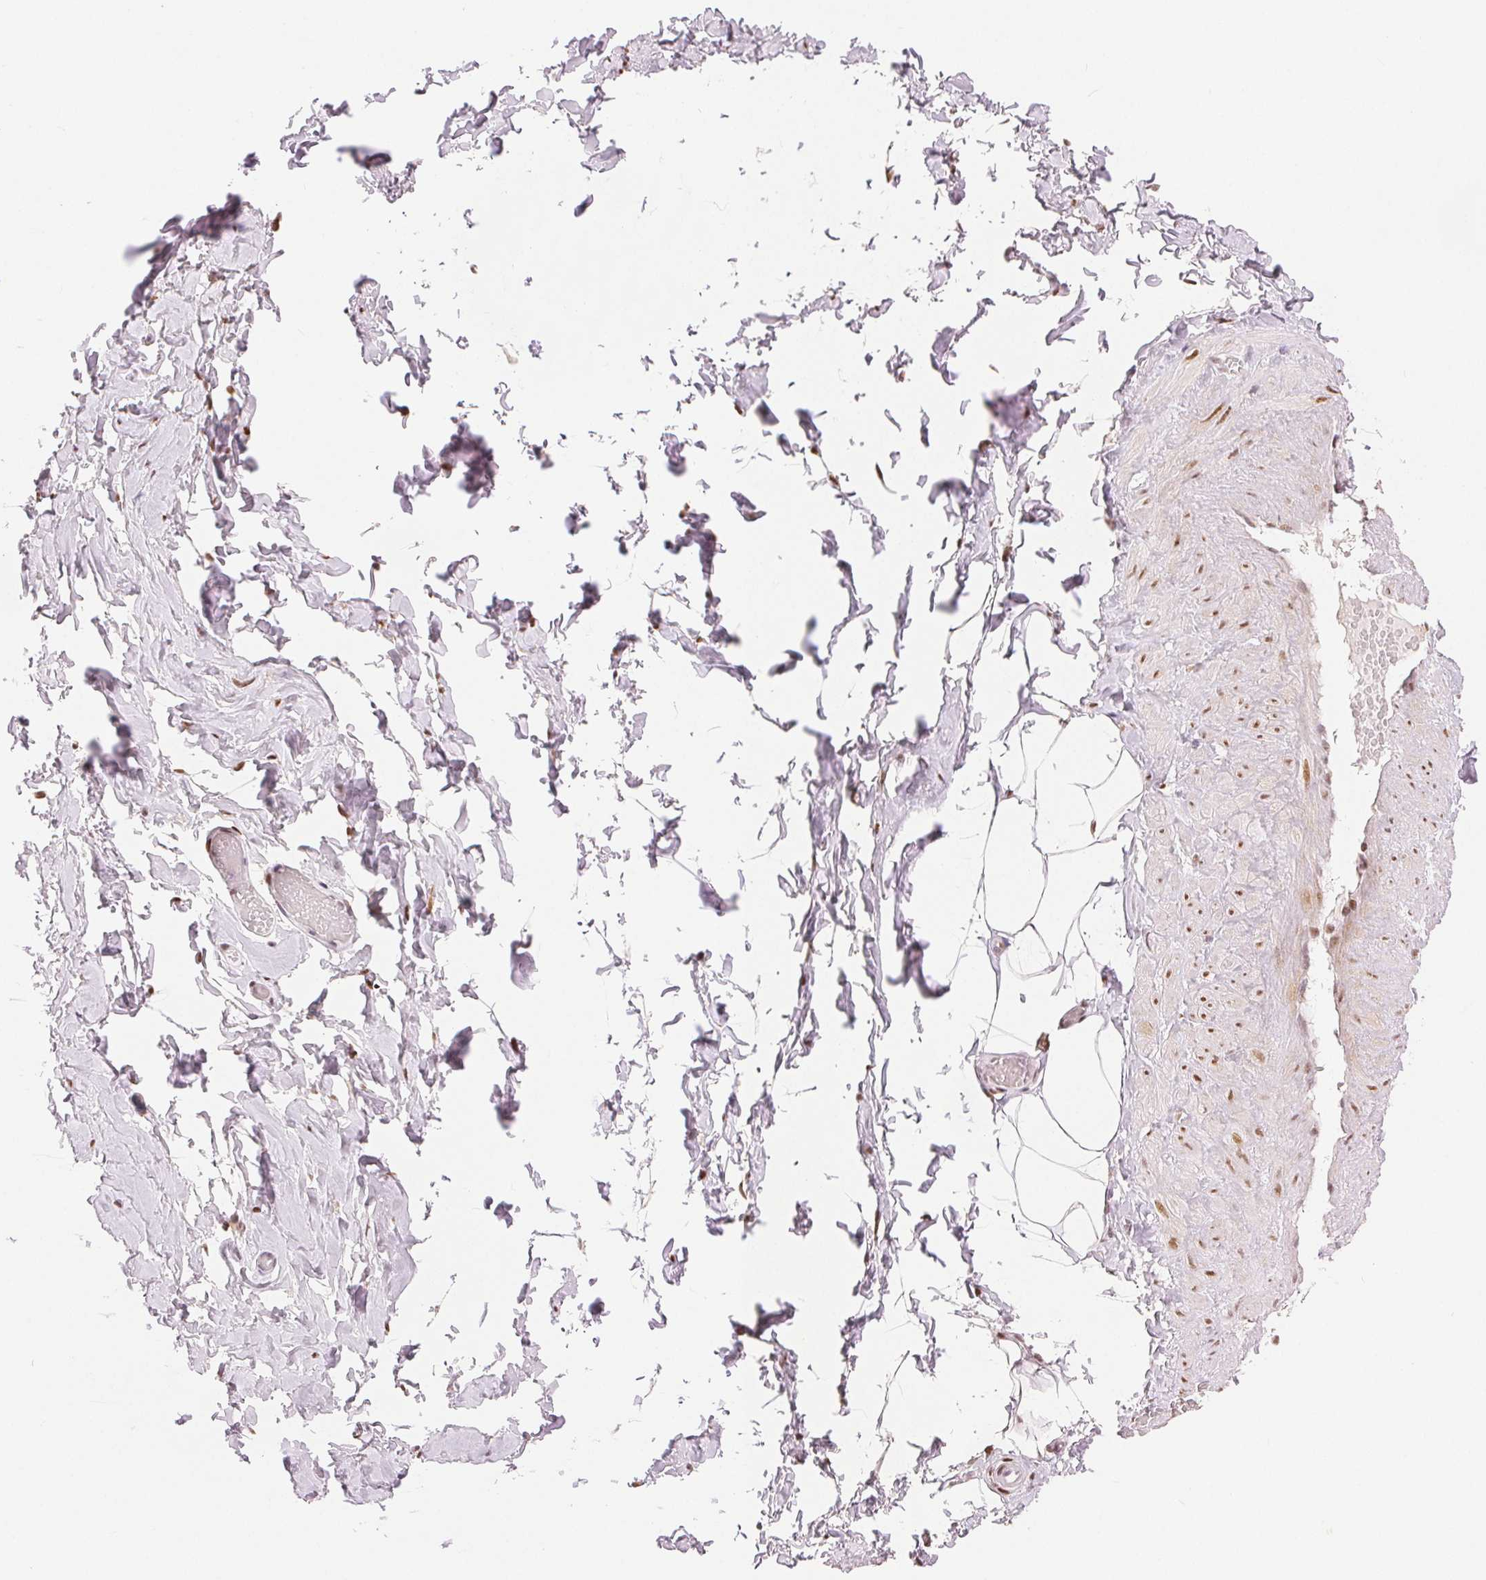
{"staining": {"intensity": "moderate", "quantity": ">75%", "location": "nuclear"}, "tissue": "adipose tissue", "cell_type": "Adipocytes", "image_type": "normal", "snomed": [{"axis": "morphology", "description": "Normal tissue, NOS"}, {"axis": "topography", "description": "Soft tissue"}, {"axis": "topography", "description": "Adipose tissue"}, {"axis": "topography", "description": "Vascular tissue"}, {"axis": "topography", "description": "Peripheral nerve tissue"}], "caption": "IHC (DAB (3,3'-diaminobenzidine)) staining of benign human adipose tissue displays moderate nuclear protein expression in approximately >75% of adipocytes.", "gene": "ZNF703", "patient": {"sex": "male", "age": 29}}